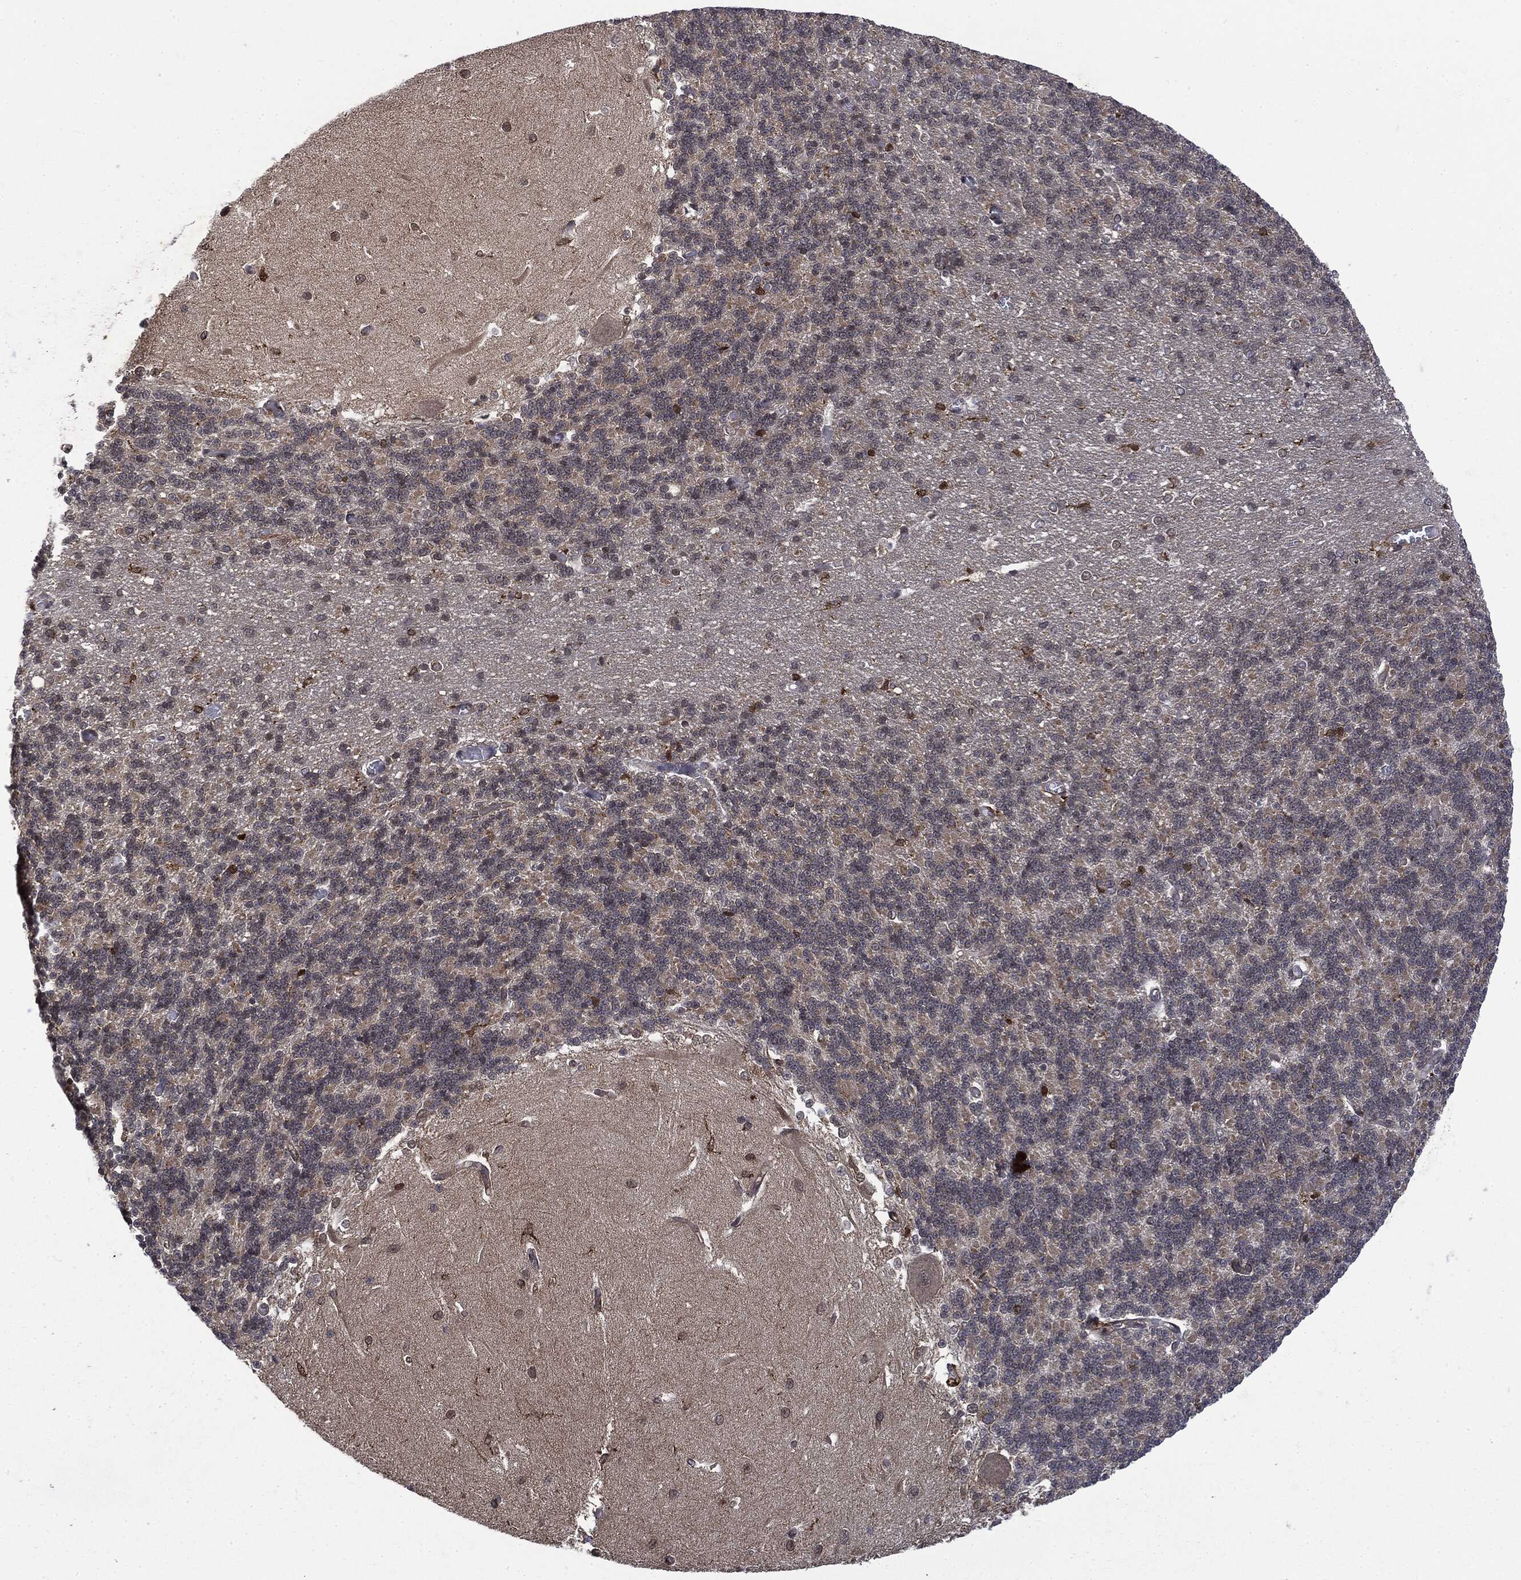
{"staining": {"intensity": "negative", "quantity": "none", "location": "none"}, "tissue": "cerebellum", "cell_type": "Cells in granular layer", "image_type": "normal", "snomed": [{"axis": "morphology", "description": "Normal tissue, NOS"}, {"axis": "topography", "description": "Cerebellum"}], "caption": "Photomicrograph shows no protein positivity in cells in granular layer of normal cerebellum.", "gene": "SNX5", "patient": {"sex": "male", "age": 37}}